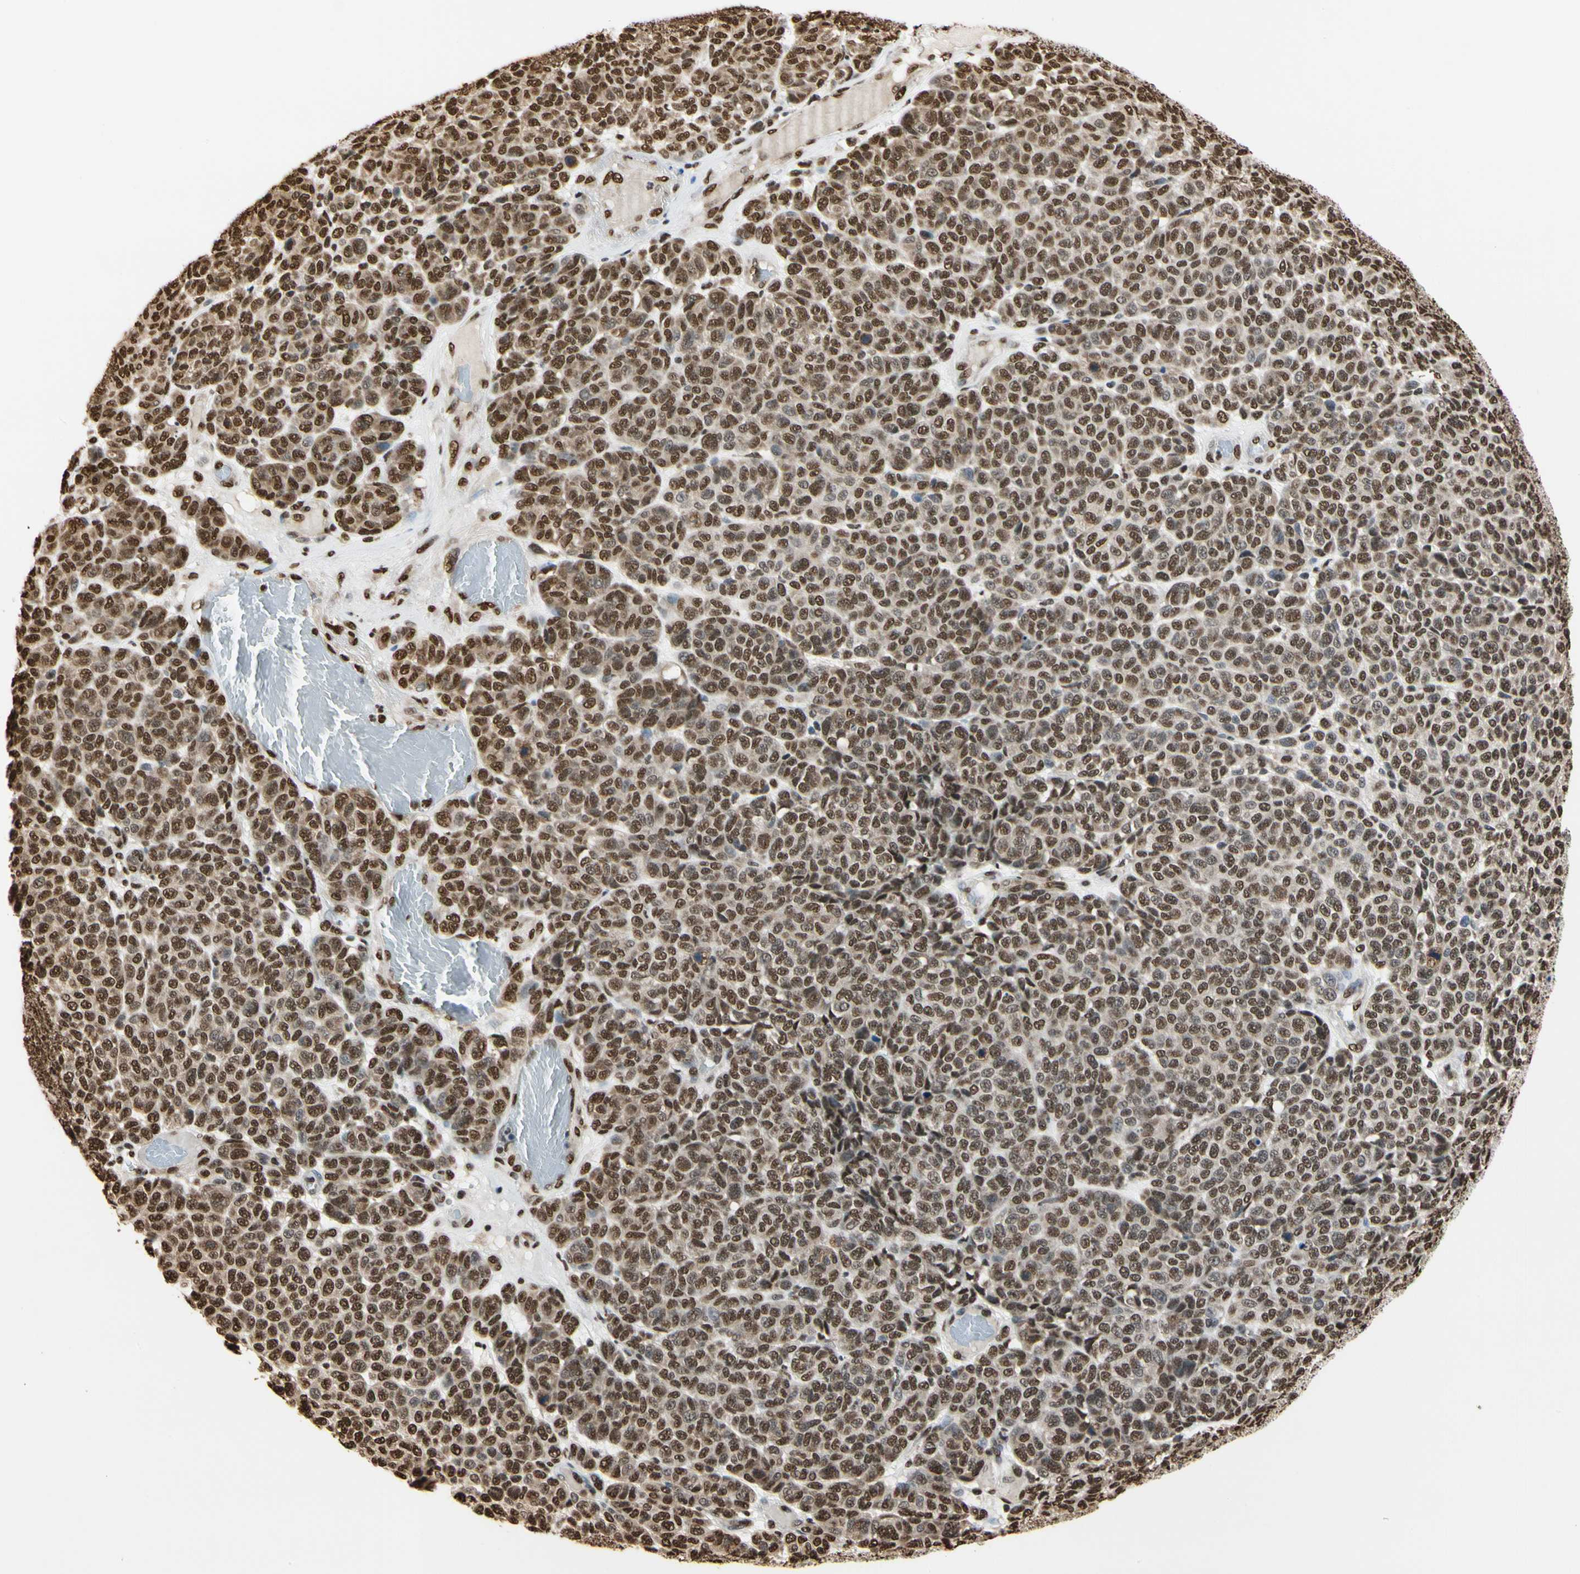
{"staining": {"intensity": "strong", "quantity": ">75%", "location": "nuclear"}, "tissue": "melanoma", "cell_type": "Tumor cells", "image_type": "cancer", "snomed": [{"axis": "morphology", "description": "Malignant melanoma, NOS"}, {"axis": "topography", "description": "Skin"}], "caption": "DAB immunohistochemical staining of human malignant melanoma displays strong nuclear protein staining in about >75% of tumor cells.", "gene": "HNRNPK", "patient": {"sex": "male", "age": 59}}